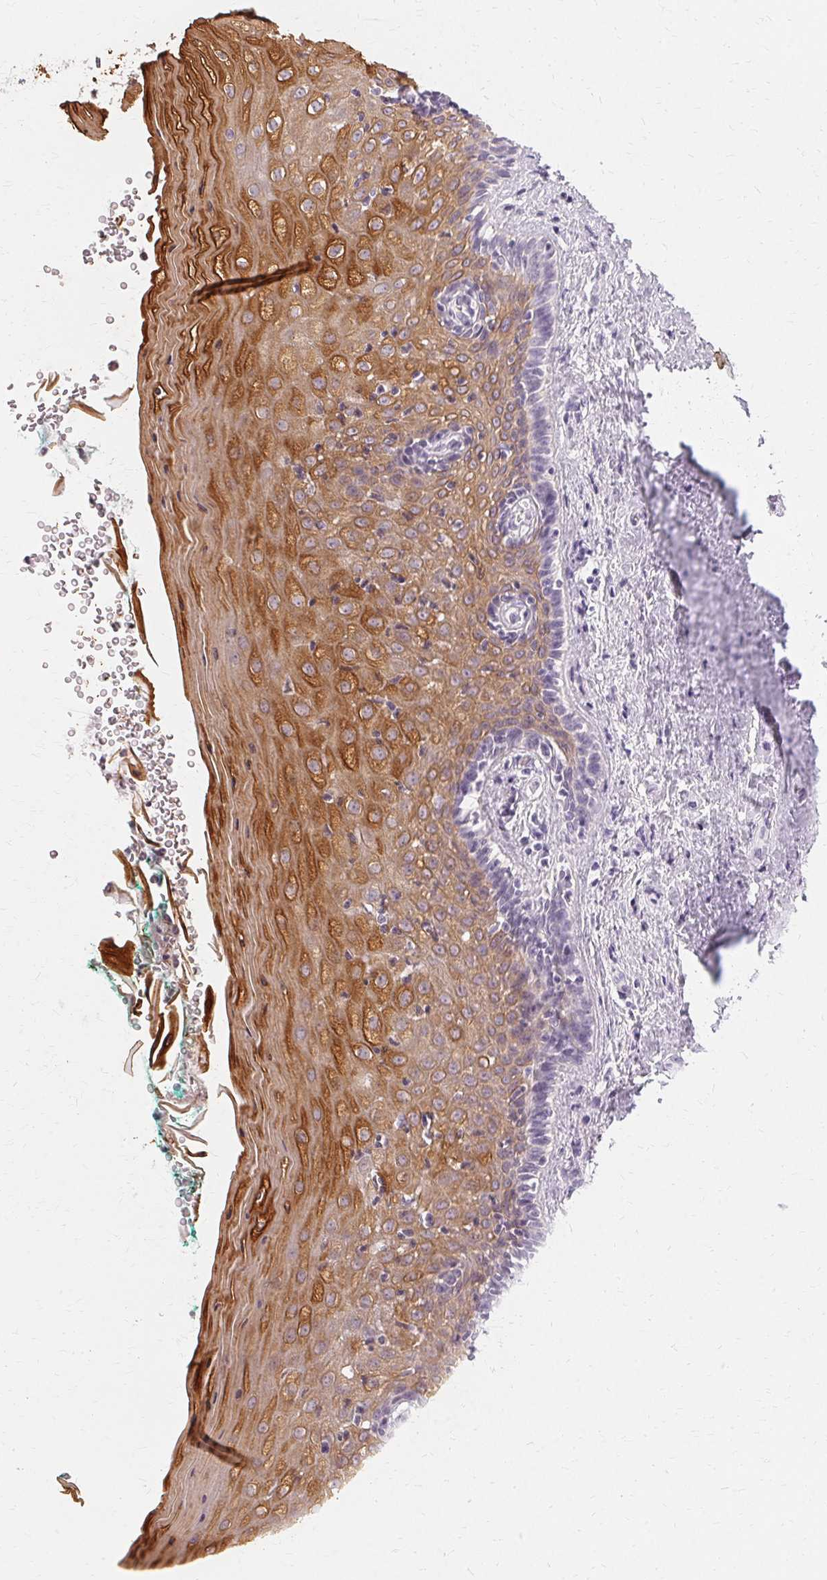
{"staining": {"intensity": "moderate", "quantity": ">75%", "location": "cytoplasmic/membranous"}, "tissue": "vagina", "cell_type": "Squamous epithelial cells", "image_type": "normal", "snomed": [{"axis": "morphology", "description": "Normal tissue, NOS"}, {"axis": "topography", "description": "Vagina"}], "caption": "A photomicrograph showing moderate cytoplasmic/membranous staining in approximately >75% of squamous epithelial cells in unremarkable vagina, as visualized by brown immunohistochemical staining.", "gene": "KRT6A", "patient": {"sex": "female", "age": 45}}